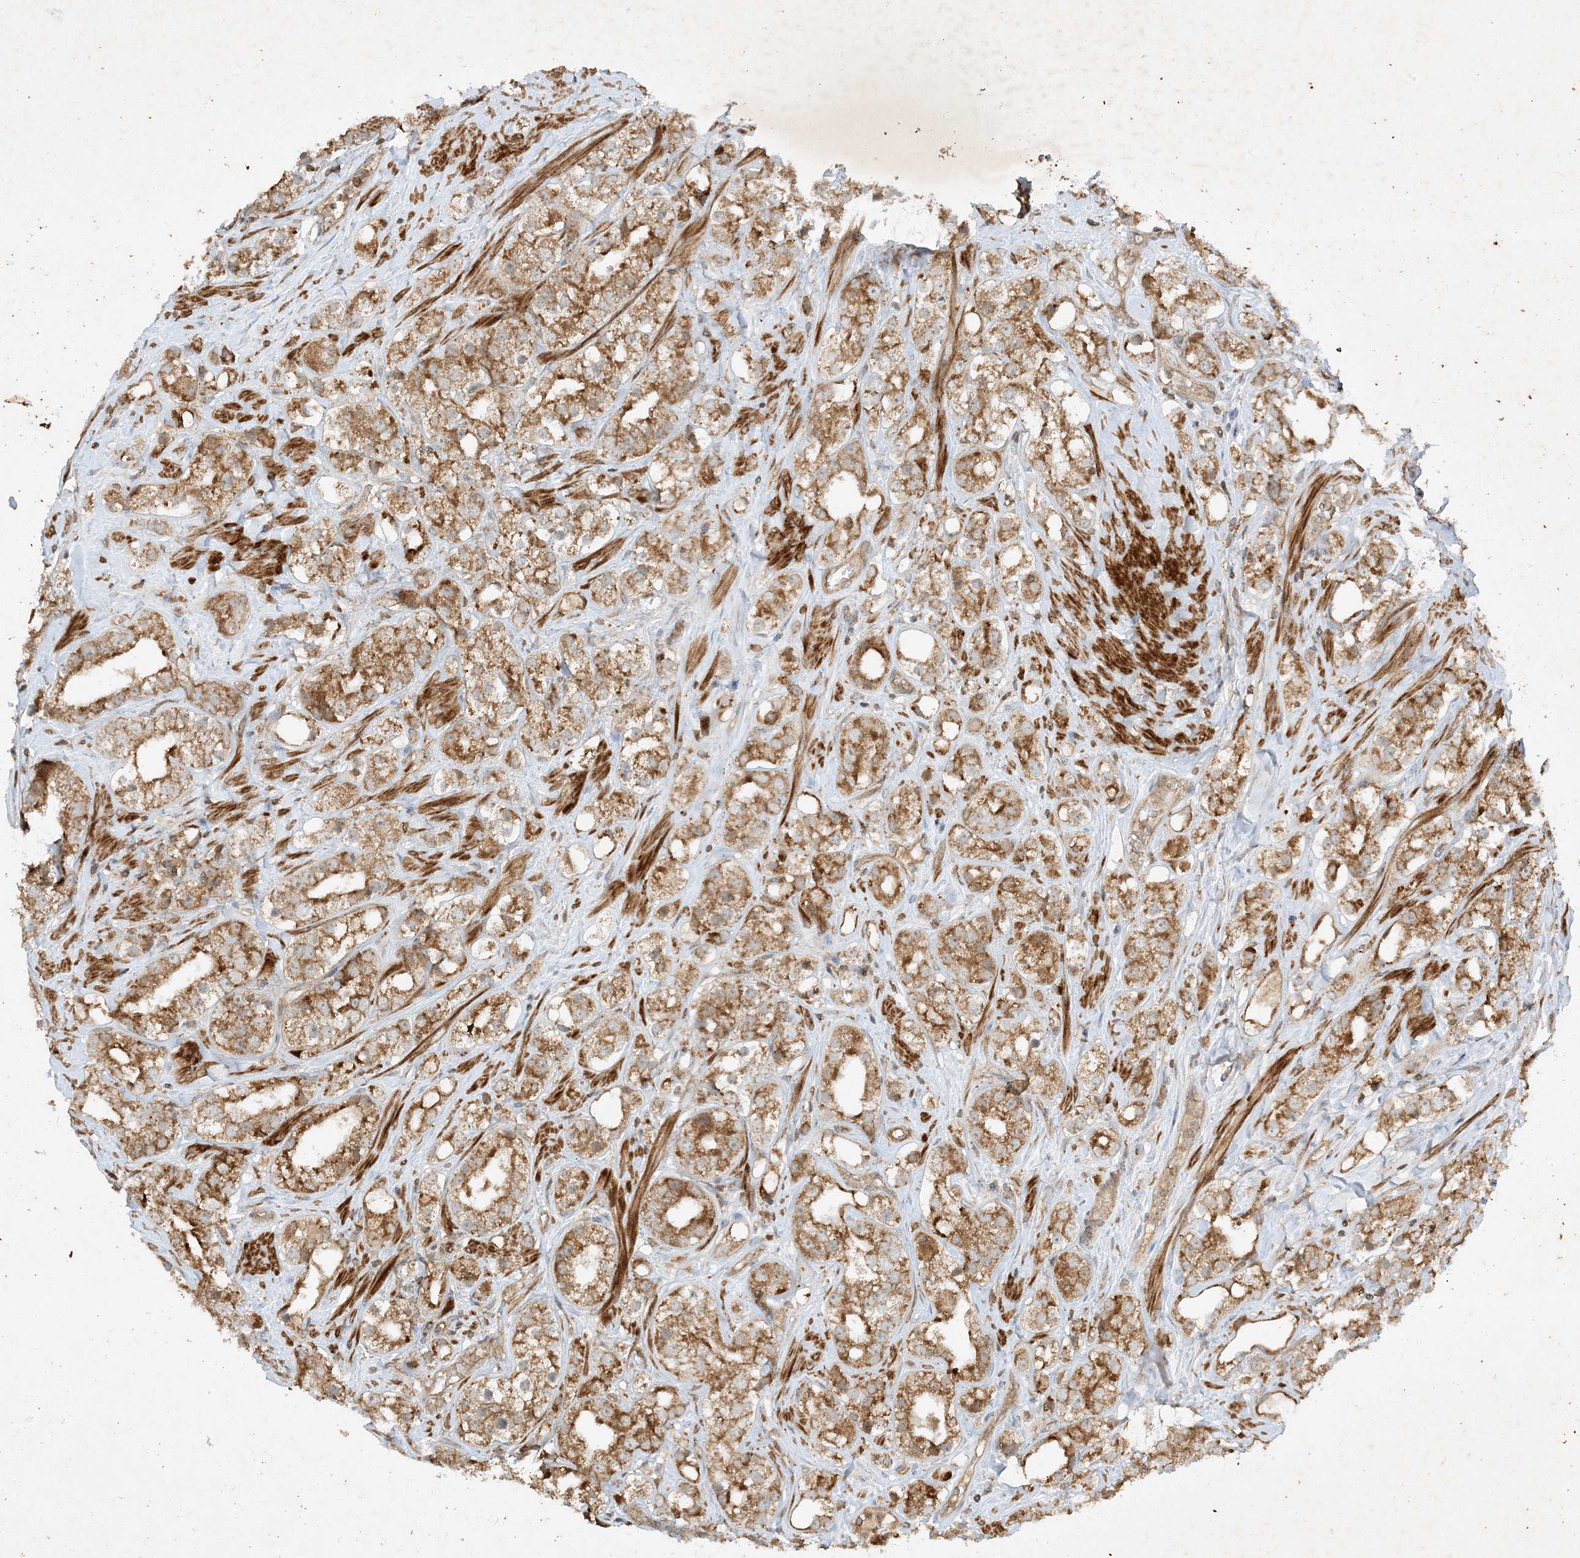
{"staining": {"intensity": "moderate", "quantity": ">75%", "location": "cytoplasmic/membranous"}, "tissue": "prostate cancer", "cell_type": "Tumor cells", "image_type": "cancer", "snomed": [{"axis": "morphology", "description": "Adenocarcinoma, NOS"}, {"axis": "topography", "description": "Prostate"}], "caption": "Immunohistochemical staining of human prostate cancer (adenocarcinoma) reveals moderate cytoplasmic/membranous protein positivity in approximately >75% of tumor cells. The staining was performed using DAB (3,3'-diaminobenzidine), with brown indicating positive protein expression. Nuclei are stained blue with hematoxylin.", "gene": "XRN1", "patient": {"sex": "male", "age": 79}}